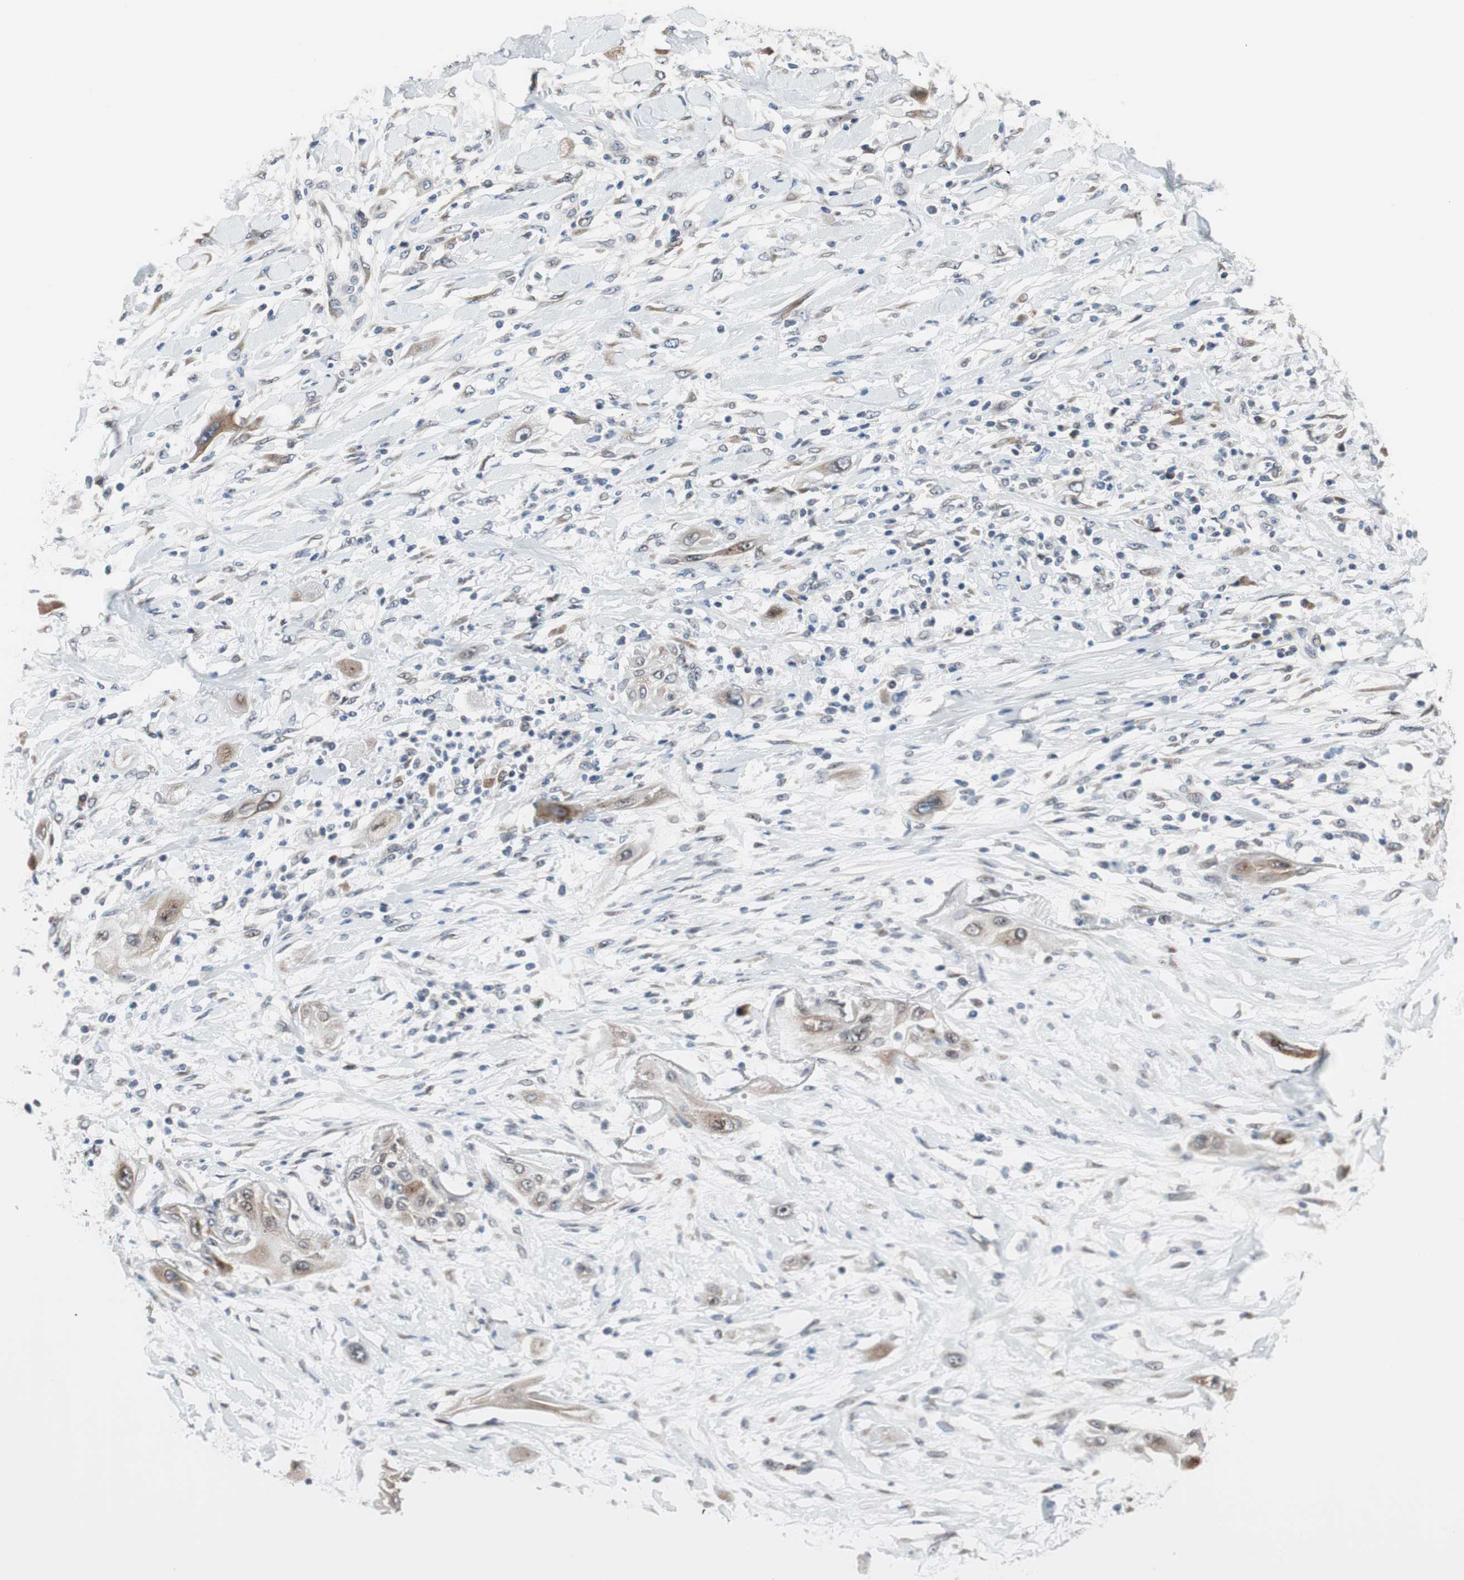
{"staining": {"intensity": "weak", "quantity": ">75%", "location": "cytoplasmic/membranous"}, "tissue": "lung cancer", "cell_type": "Tumor cells", "image_type": "cancer", "snomed": [{"axis": "morphology", "description": "Squamous cell carcinoma, NOS"}, {"axis": "topography", "description": "Lung"}], "caption": "Immunohistochemical staining of squamous cell carcinoma (lung) demonstrates low levels of weak cytoplasmic/membranous positivity in about >75% of tumor cells.", "gene": "TMED7", "patient": {"sex": "female", "age": 47}}